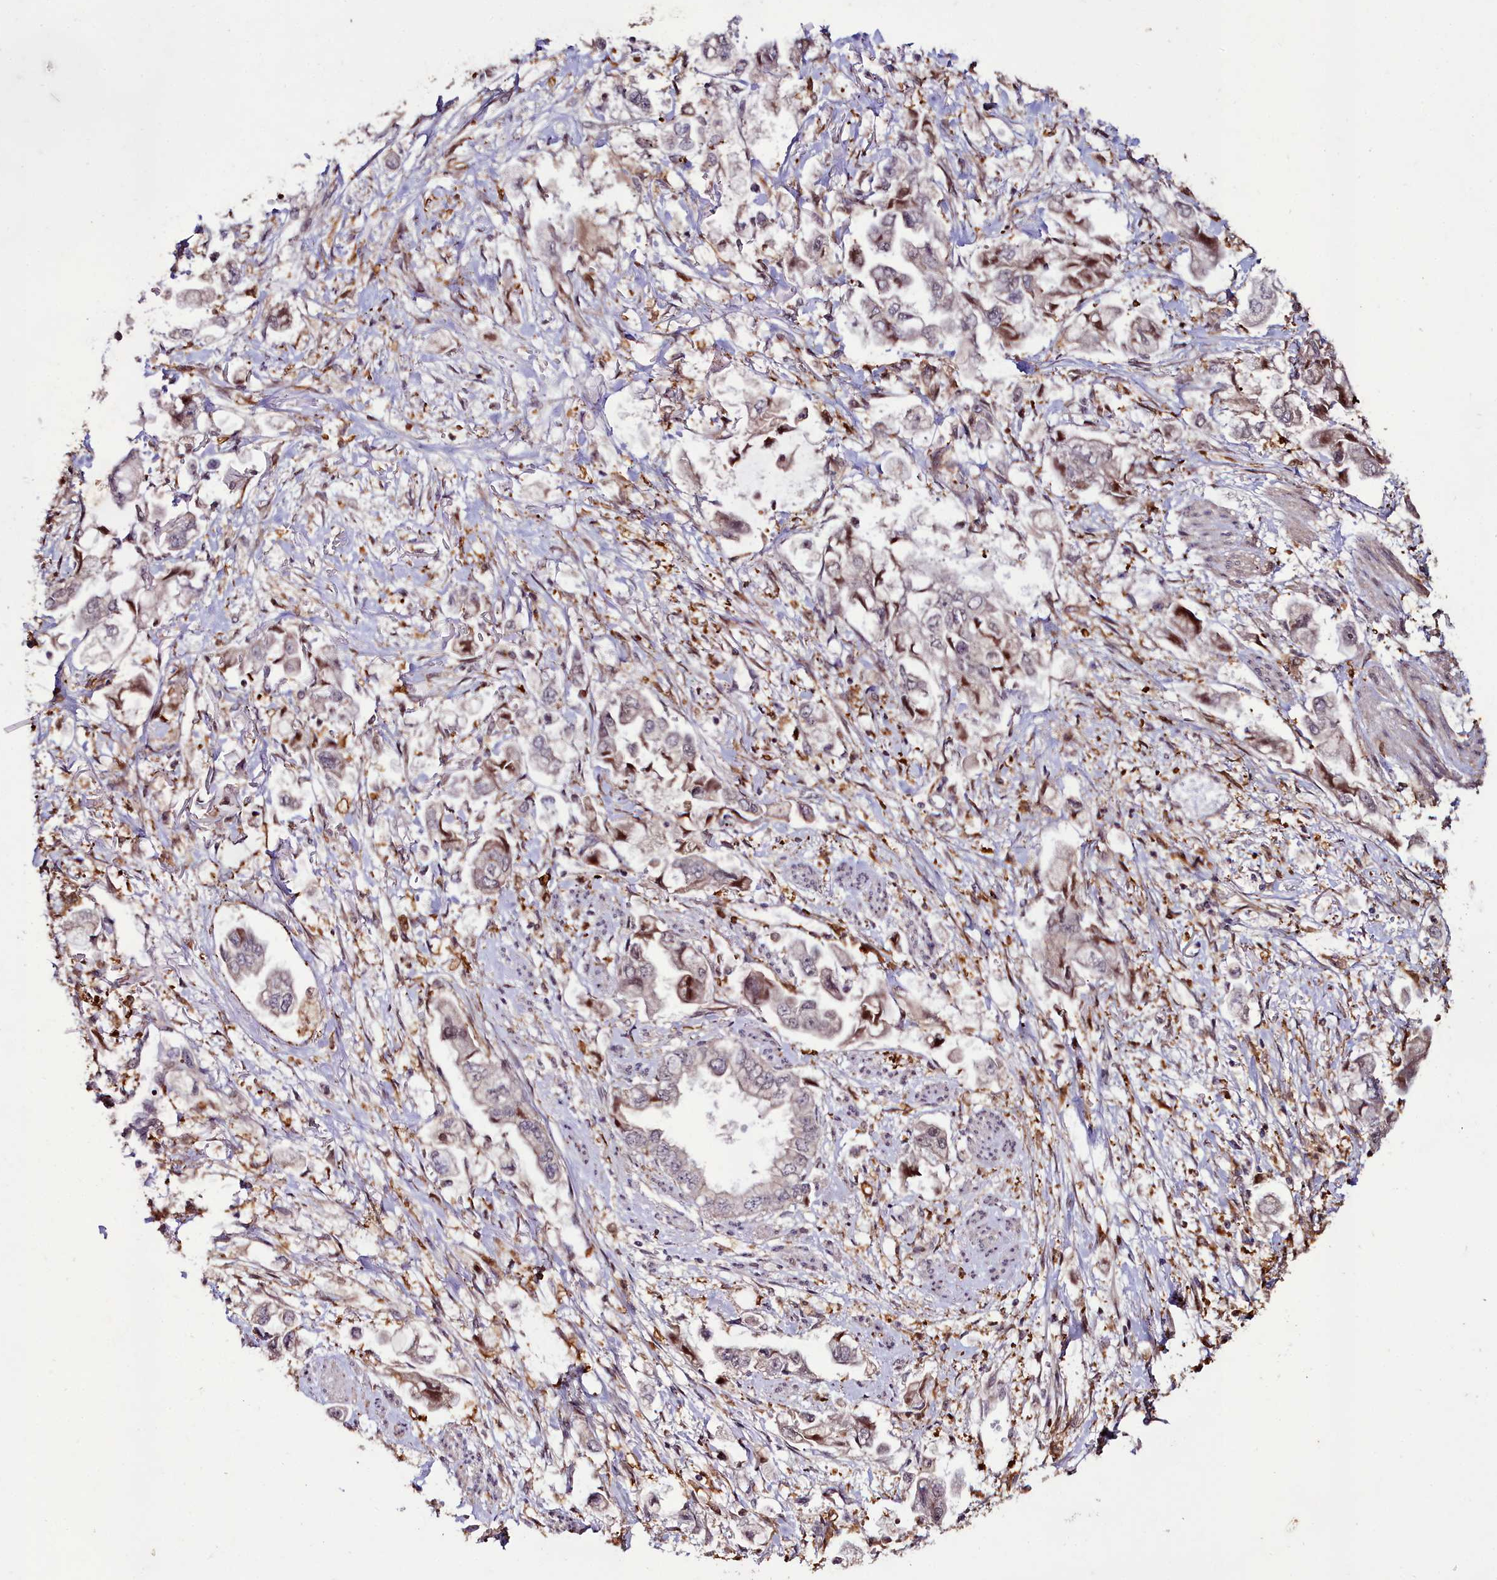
{"staining": {"intensity": "moderate", "quantity": "<25%", "location": "cytoplasmic/membranous"}, "tissue": "stomach cancer", "cell_type": "Tumor cells", "image_type": "cancer", "snomed": [{"axis": "morphology", "description": "Adenocarcinoma, NOS"}, {"axis": "topography", "description": "Stomach"}], "caption": "IHC staining of stomach cancer, which exhibits low levels of moderate cytoplasmic/membranous positivity in approximately <25% of tumor cells indicating moderate cytoplasmic/membranous protein staining. The staining was performed using DAB (3,3'-diaminobenzidine) (brown) for protein detection and nuclei were counterstained in hematoxylin (blue).", "gene": "CXXC1", "patient": {"sex": "male", "age": 62}}